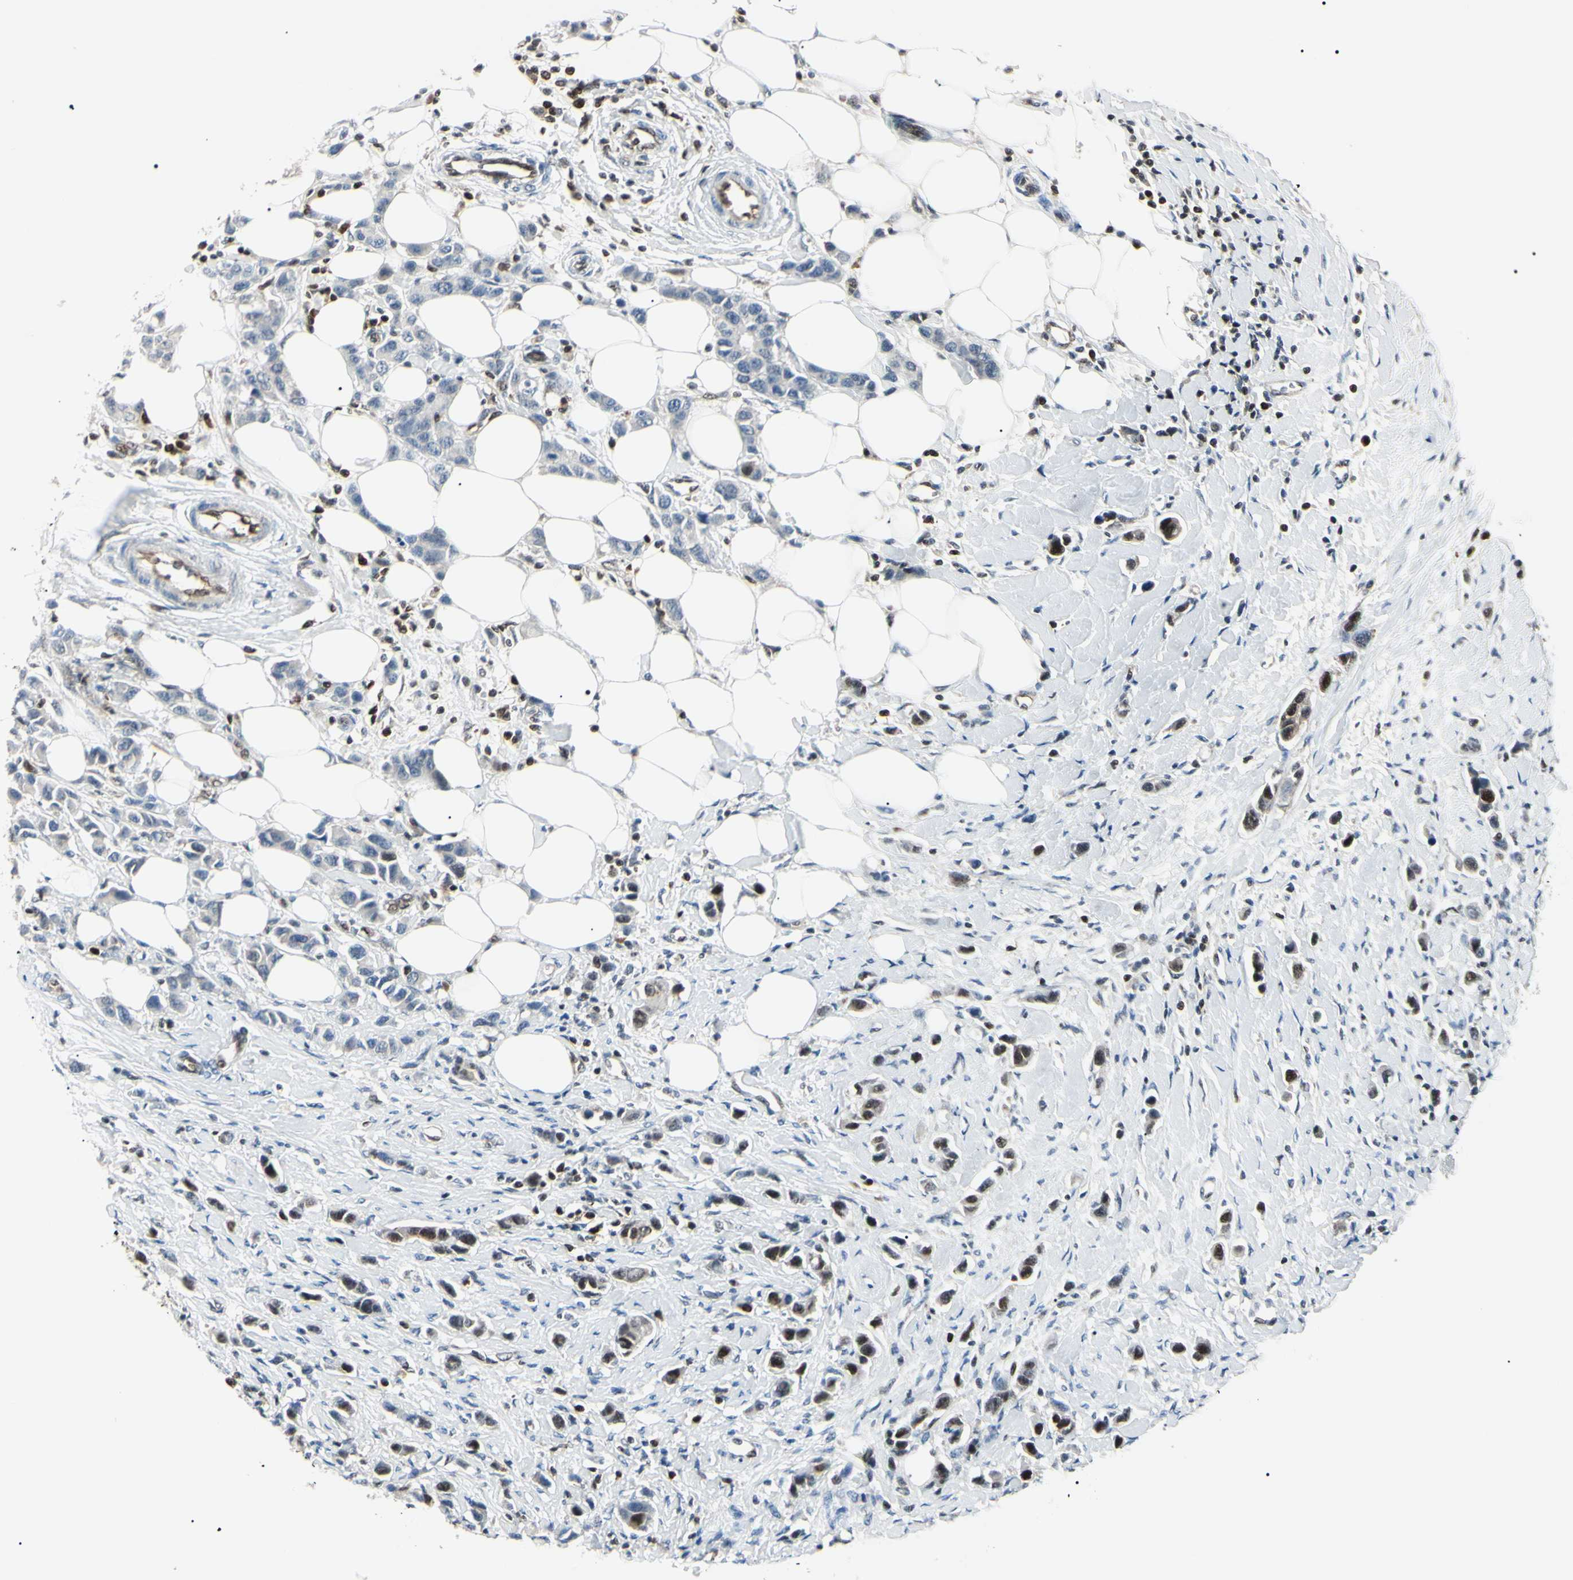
{"staining": {"intensity": "moderate", "quantity": "<25%", "location": "nuclear"}, "tissue": "breast cancer", "cell_type": "Tumor cells", "image_type": "cancer", "snomed": [{"axis": "morphology", "description": "Normal tissue, NOS"}, {"axis": "morphology", "description": "Duct carcinoma"}, {"axis": "topography", "description": "Breast"}], "caption": "IHC photomicrograph of human intraductal carcinoma (breast) stained for a protein (brown), which reveals low levels of moderate nuclear positivity in about <25% of tumor cells.", "gene": "PGK1", "patient": {"sex": "female", "age": 50}}